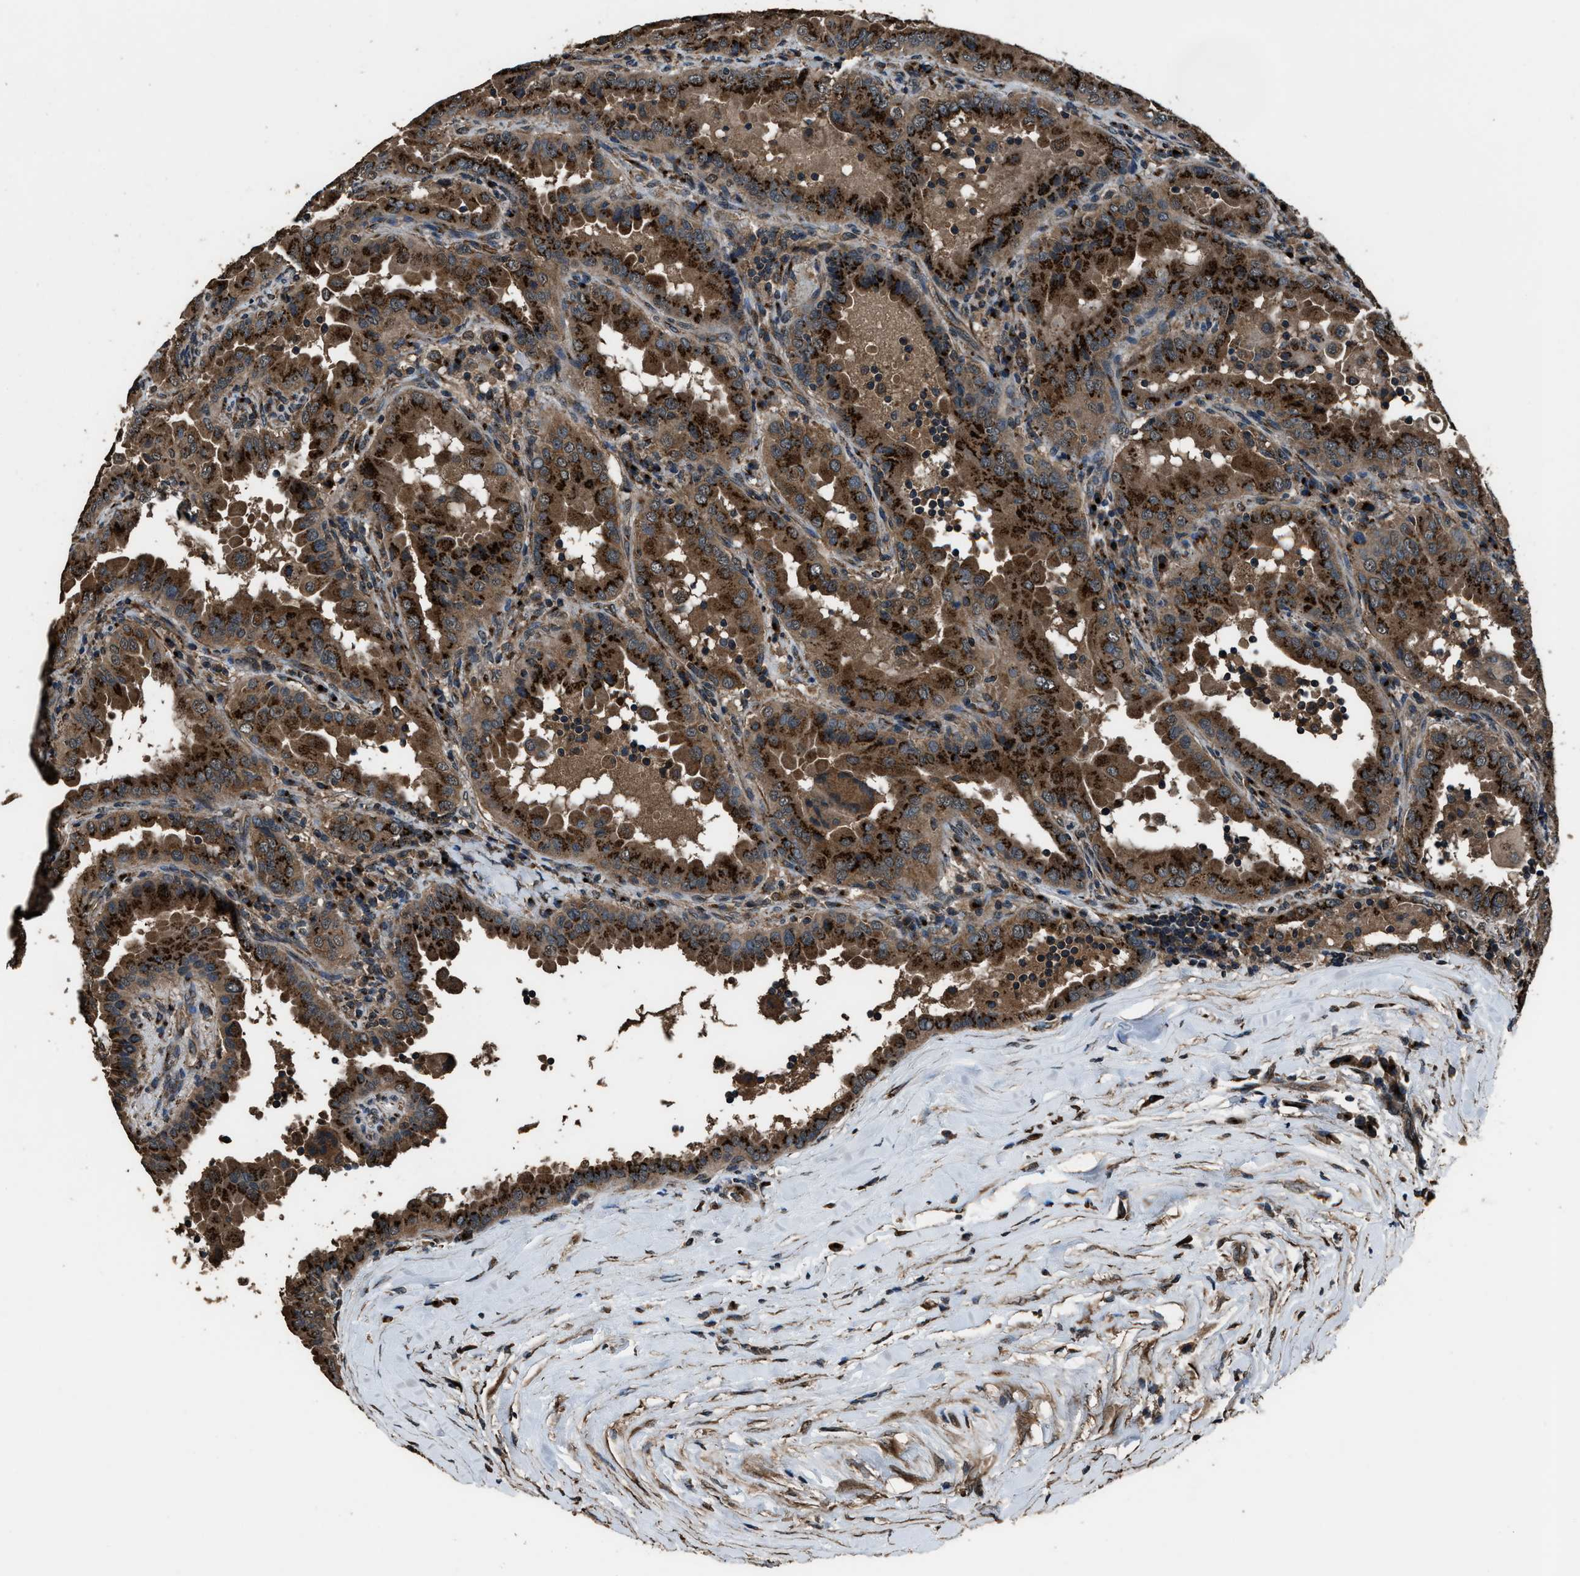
{"staining": {"intensity": "strong", "quantity": ">75%", "location": "cytoplasmic/membranous"}, "tissue": "thyroid cancer", "cell_type": "Tumor cells", "image_type": "cancer", "snomed": [{"axis": "morphology", "description": "Papillary adenocarcinoma, NOS"}, {"axis": "topography", "description": "Thyroid gland"}], "caption": "High-power microscopy captured an immunohistochemistry (IHC) image of papillary adenocarcinoma (thyroid), revealing strong cytoplasmic/membranous expression in approximately >75% of tumor cells.", "gene": "SLC38A10", "patient": {"sex": "male", "age": 33}}